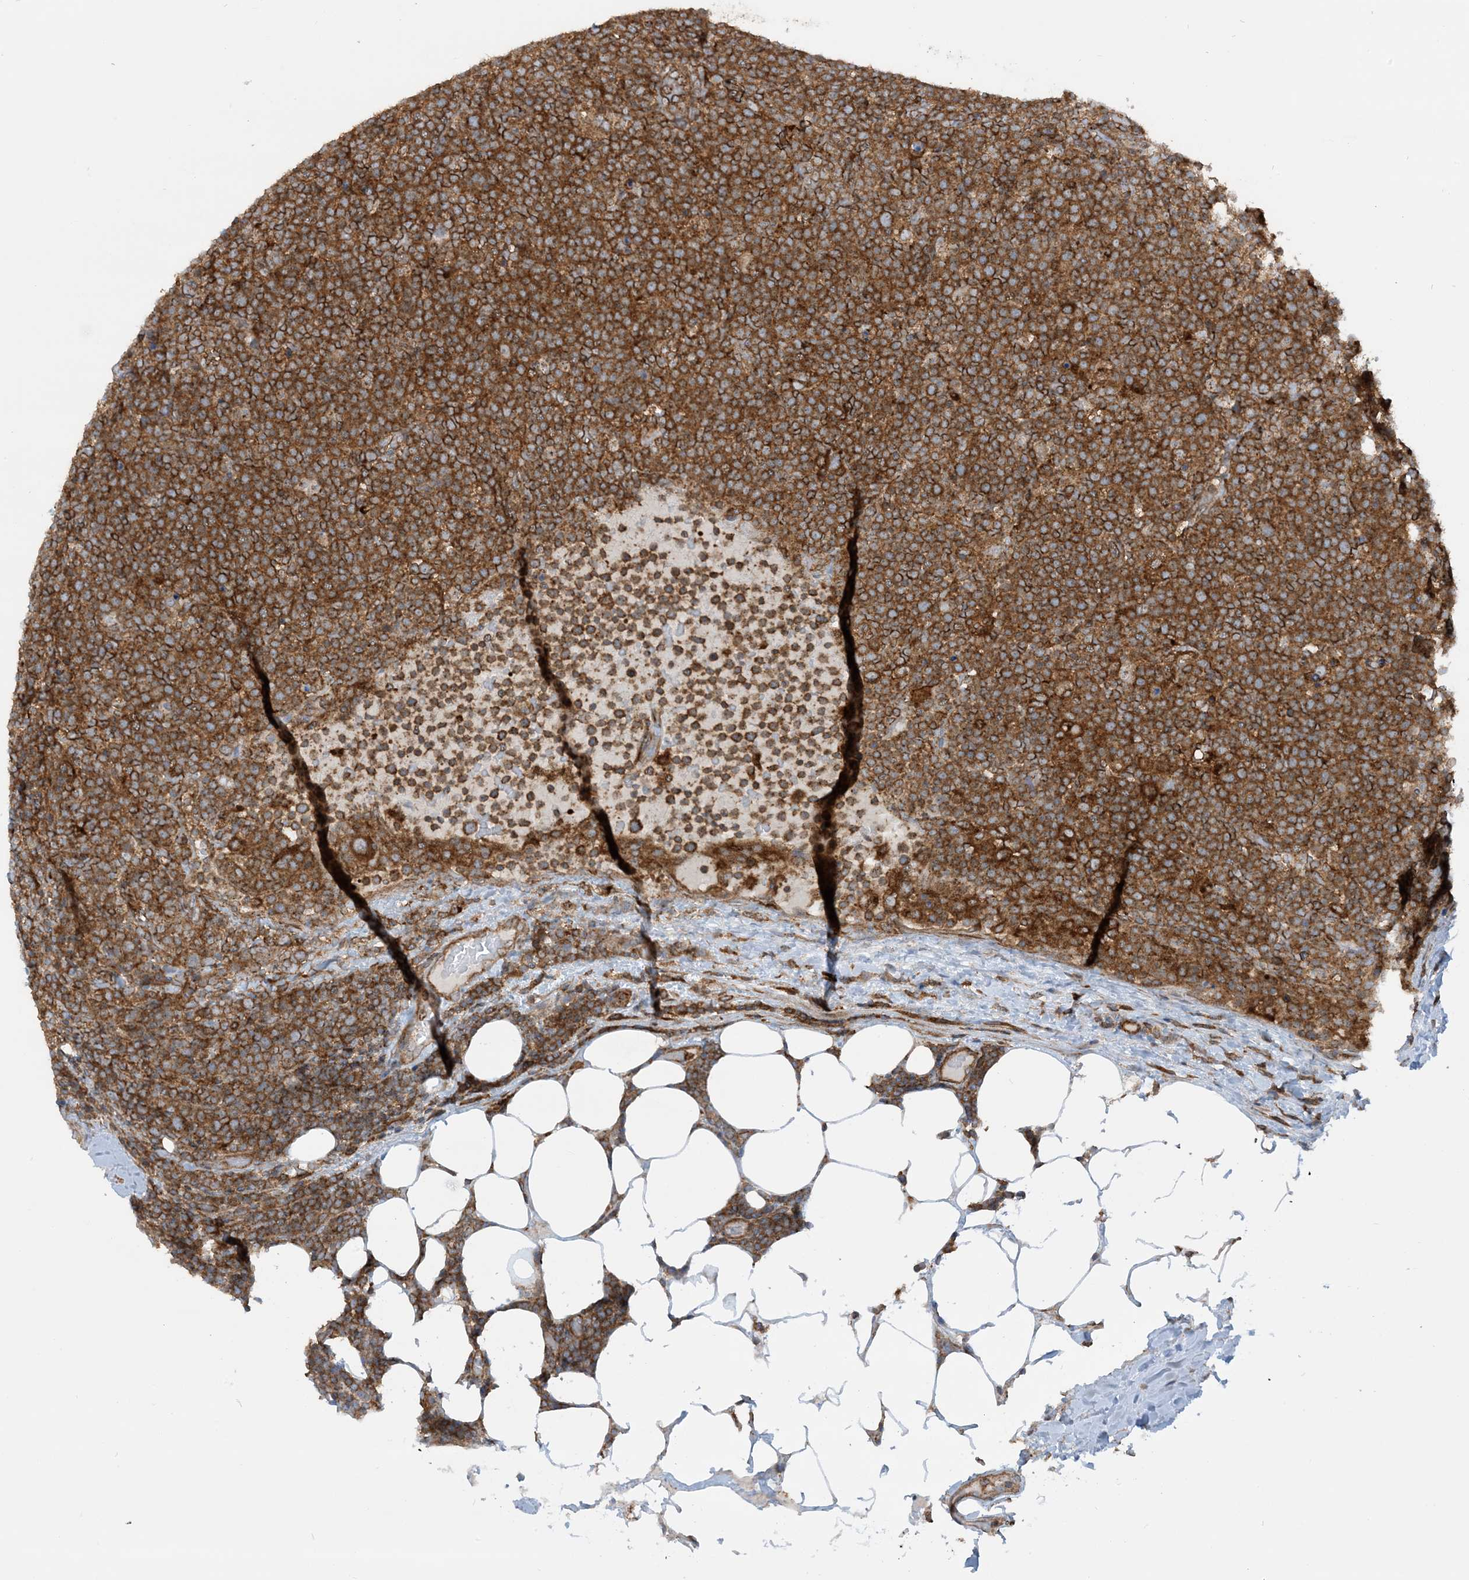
{"staining": {"intensity": "strong", "quantity": ">75%", "location": "cytoplasmic/membranous"}, "tissue": "lymphoma", "cell_type": "Tumor cells", "image_type": "cancer", "snomed": [{"axis": "morphology", "description": "Malignant lymphoma, non-Hodgkin's type, High grade"}, {"axis": "topography", "description": "Lymph node"}], "caption": "Human high-grade malignant lymphoma, non-Hodgkin's type stained with a protein marker exhibits strong staining in tumor cells.", "gene": "STAM2", "patient": {"sex": "male", "age": 61}}